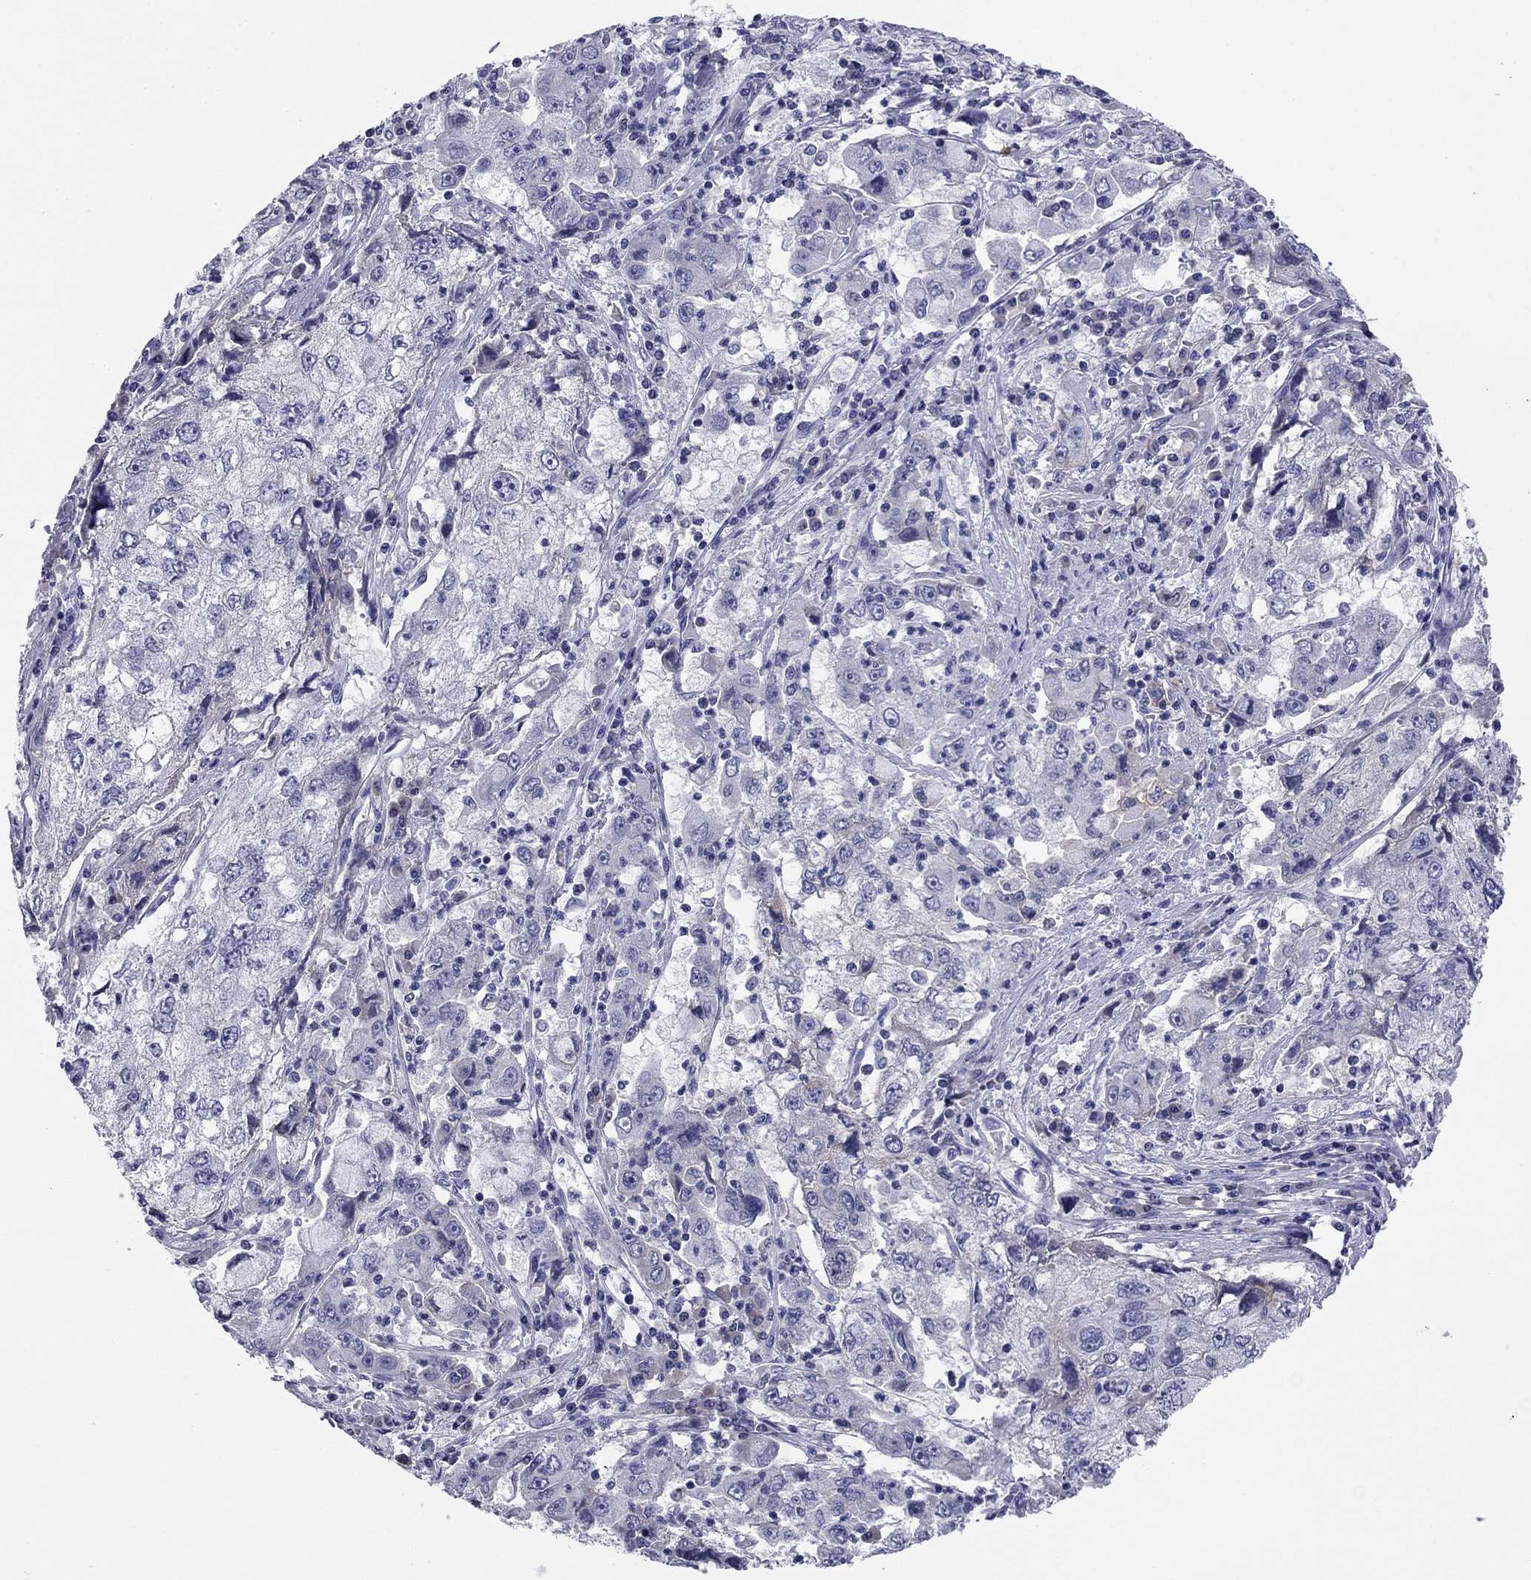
{"staining": {"intensity": "negative", "quantity": "none", "location": "none"}, "tissue": "cervical cancer", "cell_type": "Tumor cells", "image_type": "cancer", "snomed": [{"axis": "morphology", "description": "Squamous cell carcinoma, NOS"}, {"axis": "topography", "description": "Cervix"}], "caption": "High power microscopy micrograph of an immunohistochemistry (IHC) micrograph of cervical cancer, revealing no significant positivity in tumor cells.", "gene": "ABCC2", "patient": {"sex": "female", "age": 36}}